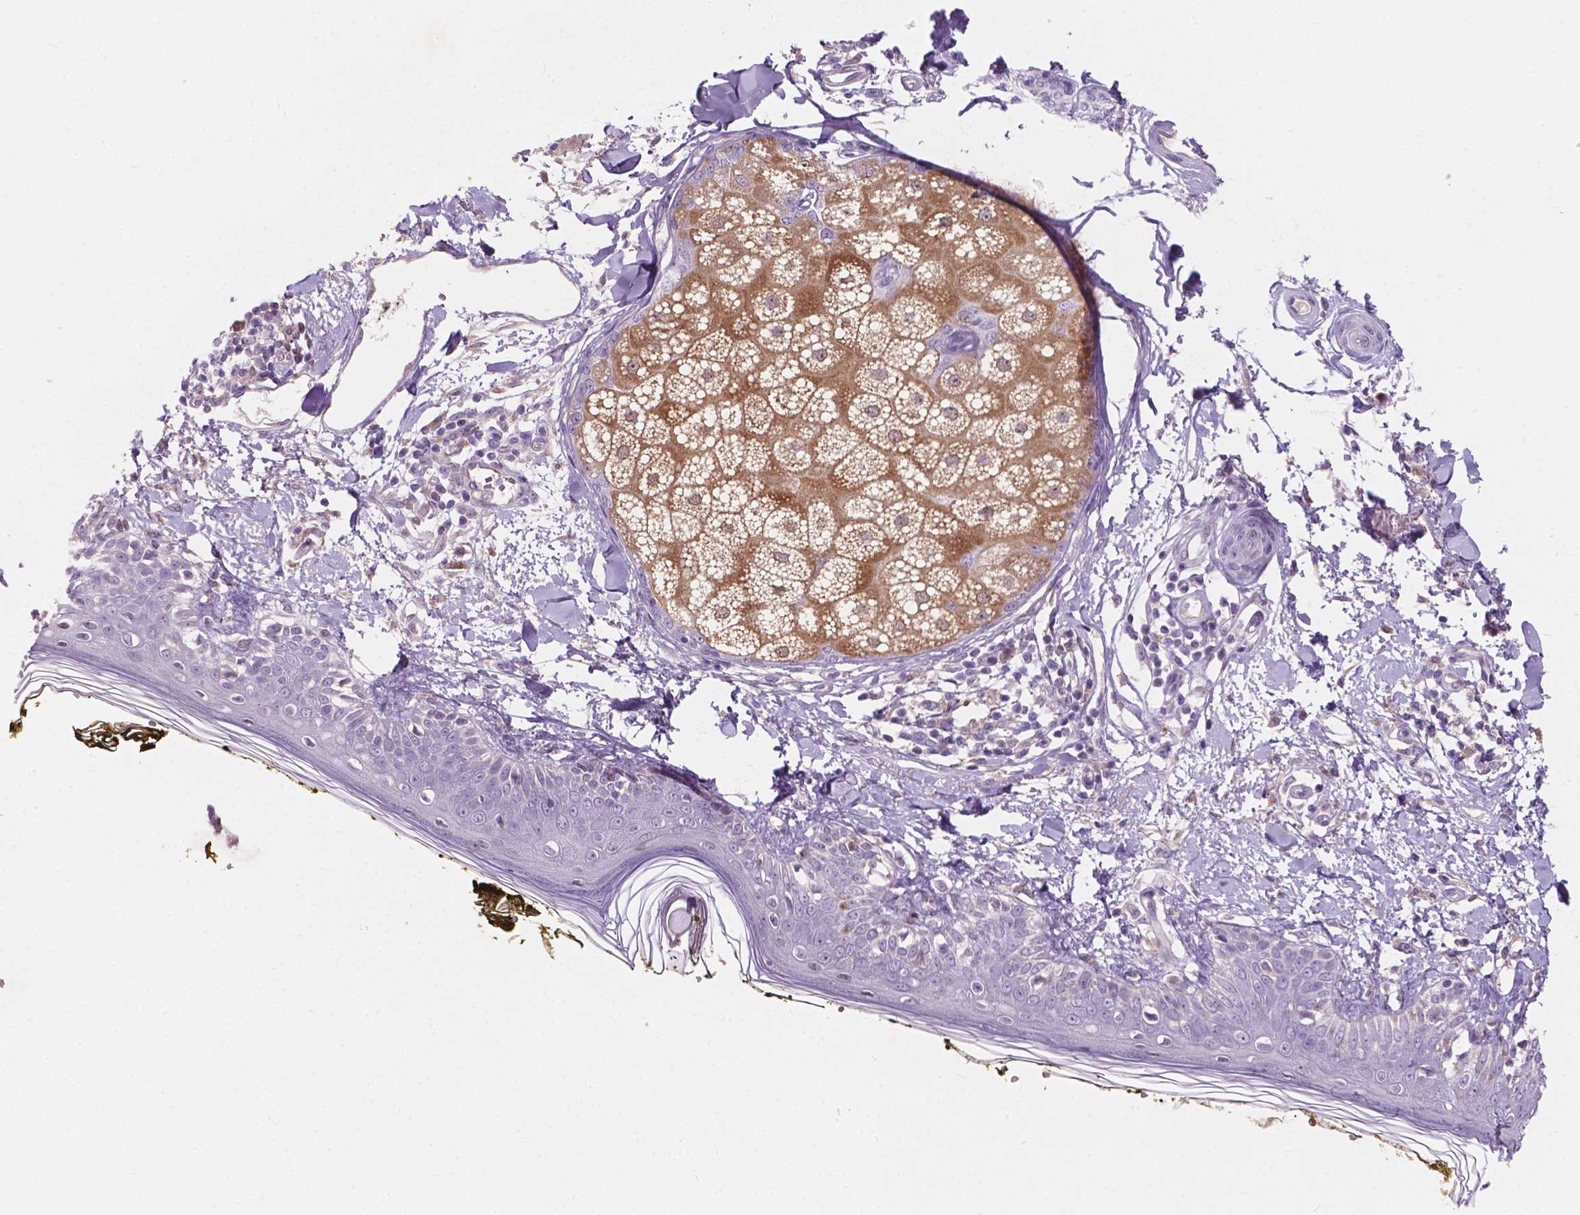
{"staining": {"intensity": "negative", "quantity": "none", "location": "none"}, "tissue": "skin", "cell_type": "Fibroblasts", "image_type": "normal", "snomed": [{"axis": "morphology", "description": "Normal tissue, NOS"}, {"axis": "topography", "description": "Skin"}], "caption": "DAB immunohistochemical staining of normal skin demonstrates no significant expression in fibroblasts. (DAB immunohistochemistry (IHC), high magnification).", "gene": "IREB2", "patient": {"sex": "male", "age": 76}}